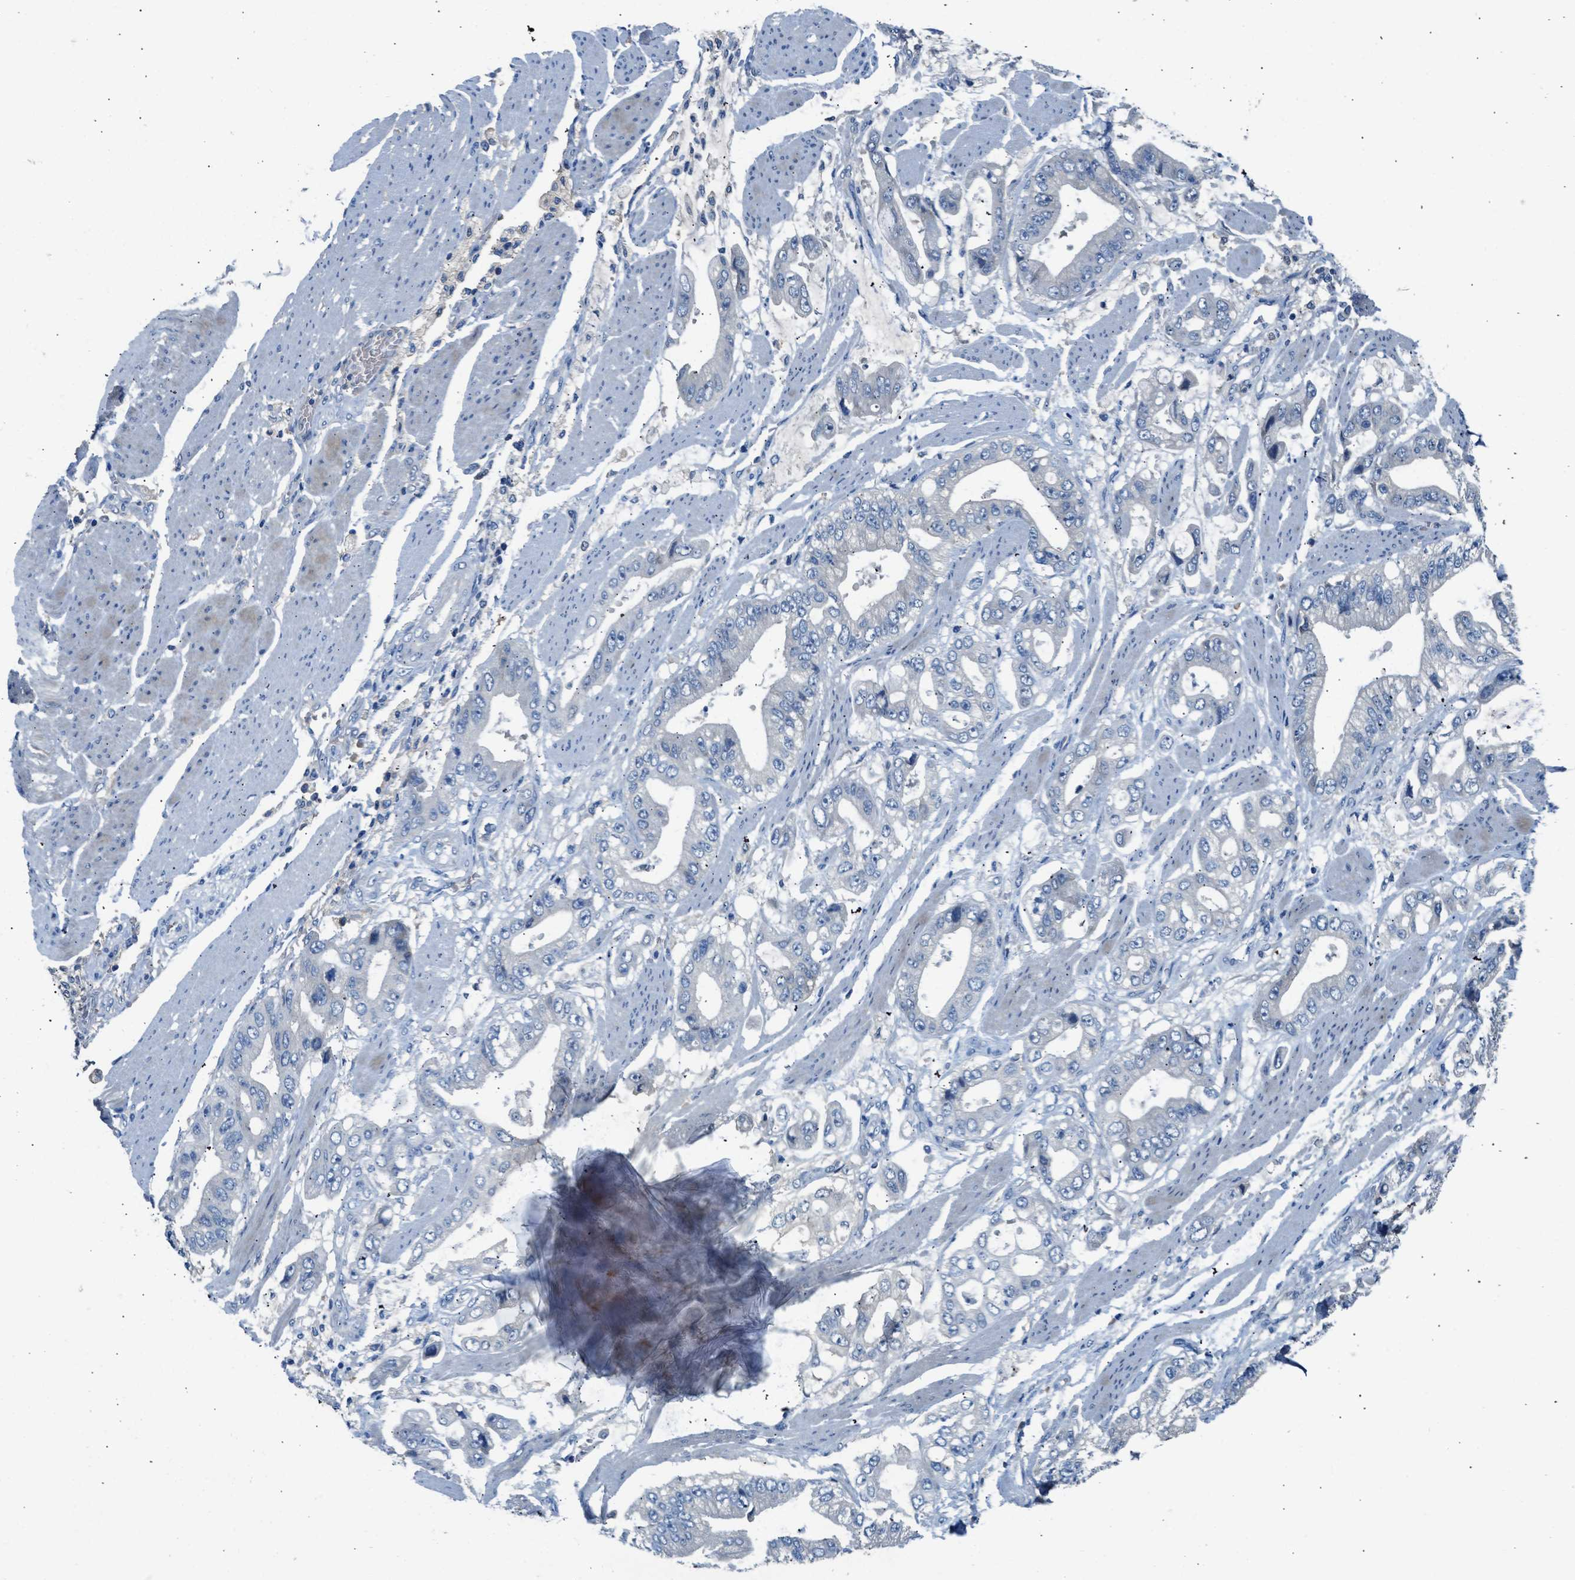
{"staining": {"intensity": "negative", "quantity": "none", "location": "none"}, "tissue": "stomach cancer", "cell_type": "Tumor cells", "image_type": "cancer", "snomed": [{"axis": "morphology", "description": "Normal tissue, NOS"}, {"axis": "morphology", "description": "Adenocarcinoma, NOS"}, {"axis": "topography", "description": "Stomach"}], "caption": "Immunohistochemical staining of stomach cancer (adenocarcinoma) demonstrates no significant expression in tumor cells.", "gene": "RWDD2B", "patient": {"sex": "male", "age": 62}}